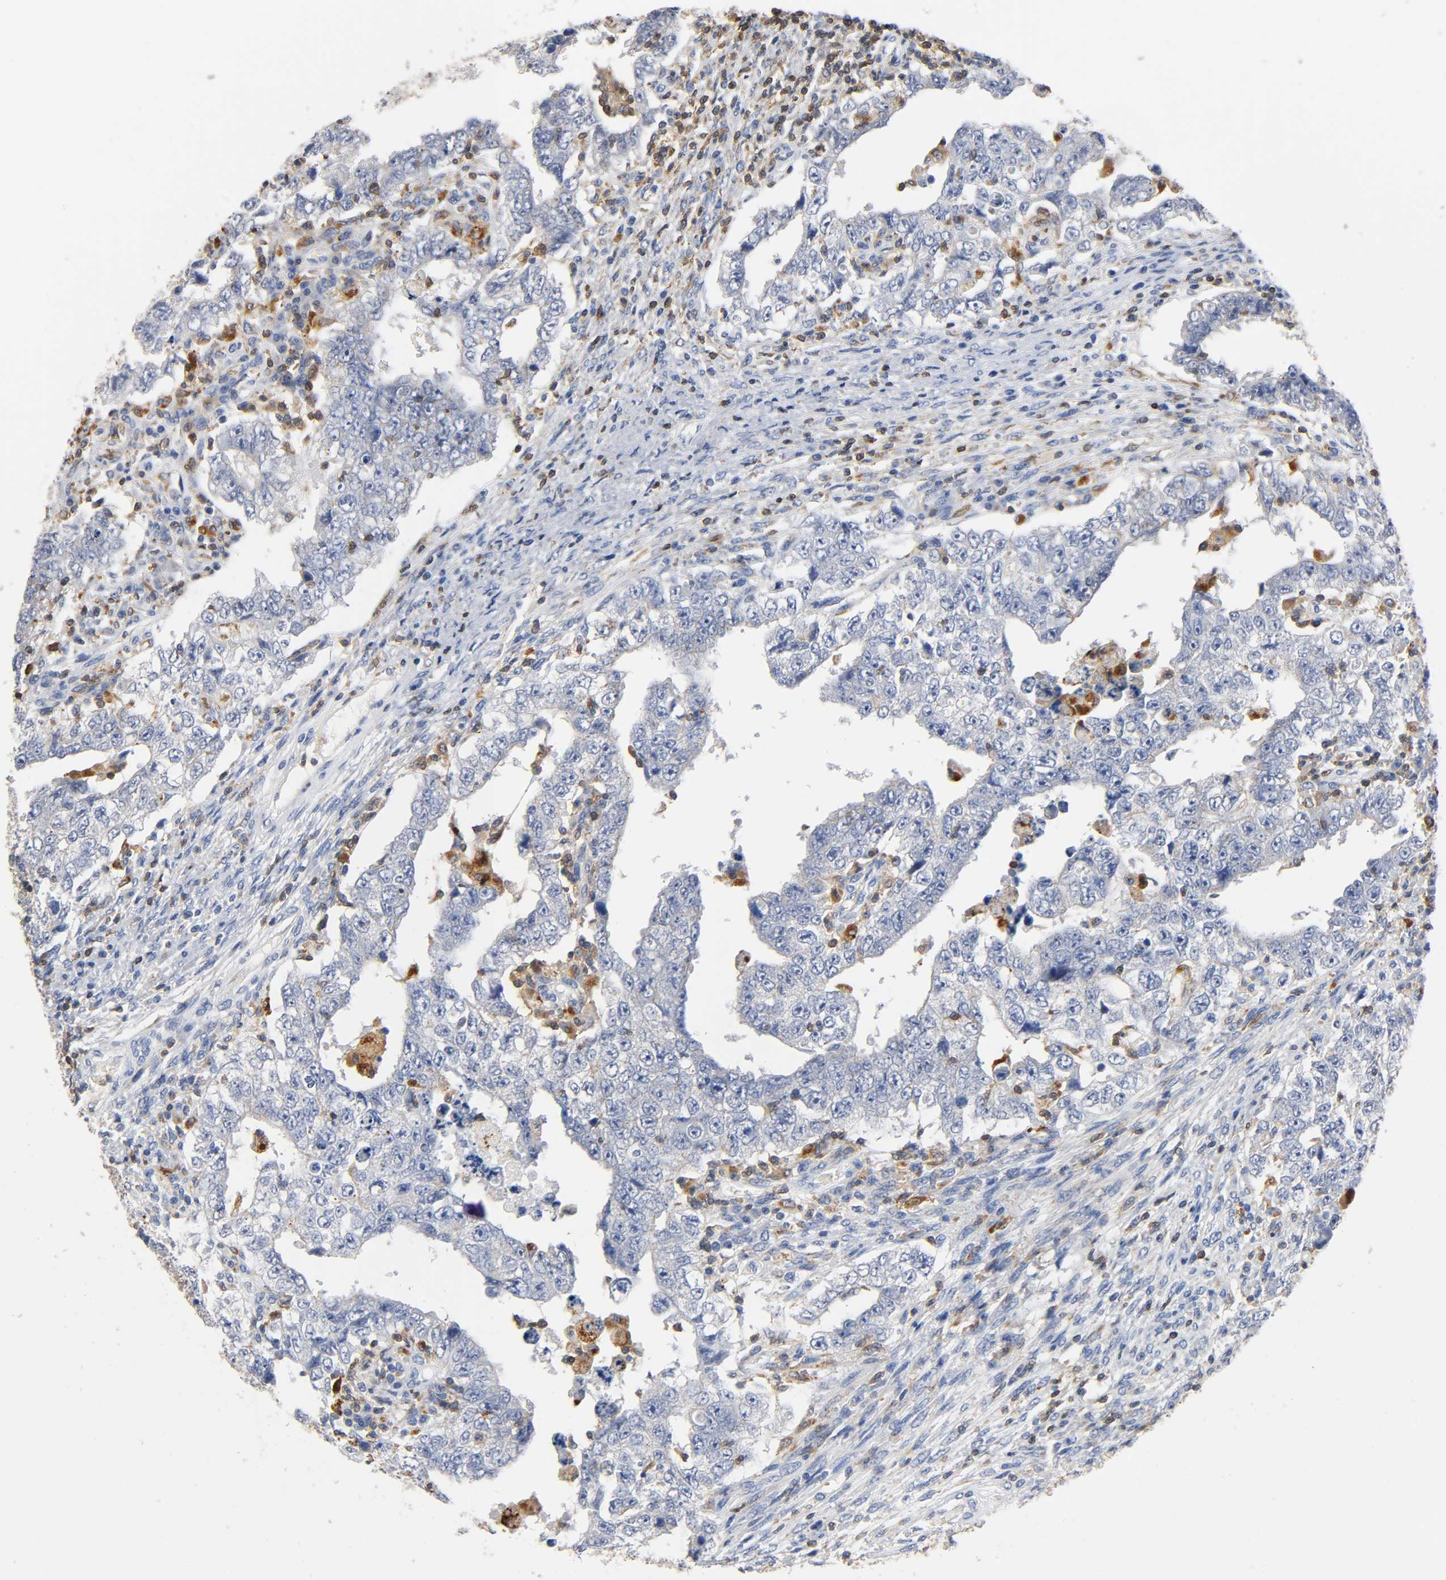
{"staining": {"intensity": "negative", "quantity": "none", "location": "none"}, "tissue": "testis cancer", "cell_type": "Tumor cells", "image_type": "cancer", "snomed": [{"axis": "morphology", "description": "Carcinoma, Embryonal, NOS"}, {"axis": "topography", "description": "Testis"}], "caption": "The histopathology image displays no staining of tumor cells in testis cancer. The staining was performed using DAB to visualize the protein expression in brown, while the nuclei were stained in blue with hematoxylin (Magnification: 20x).", "gene": "UCKL1", "patient": {"sex": "male", "age": 26}}